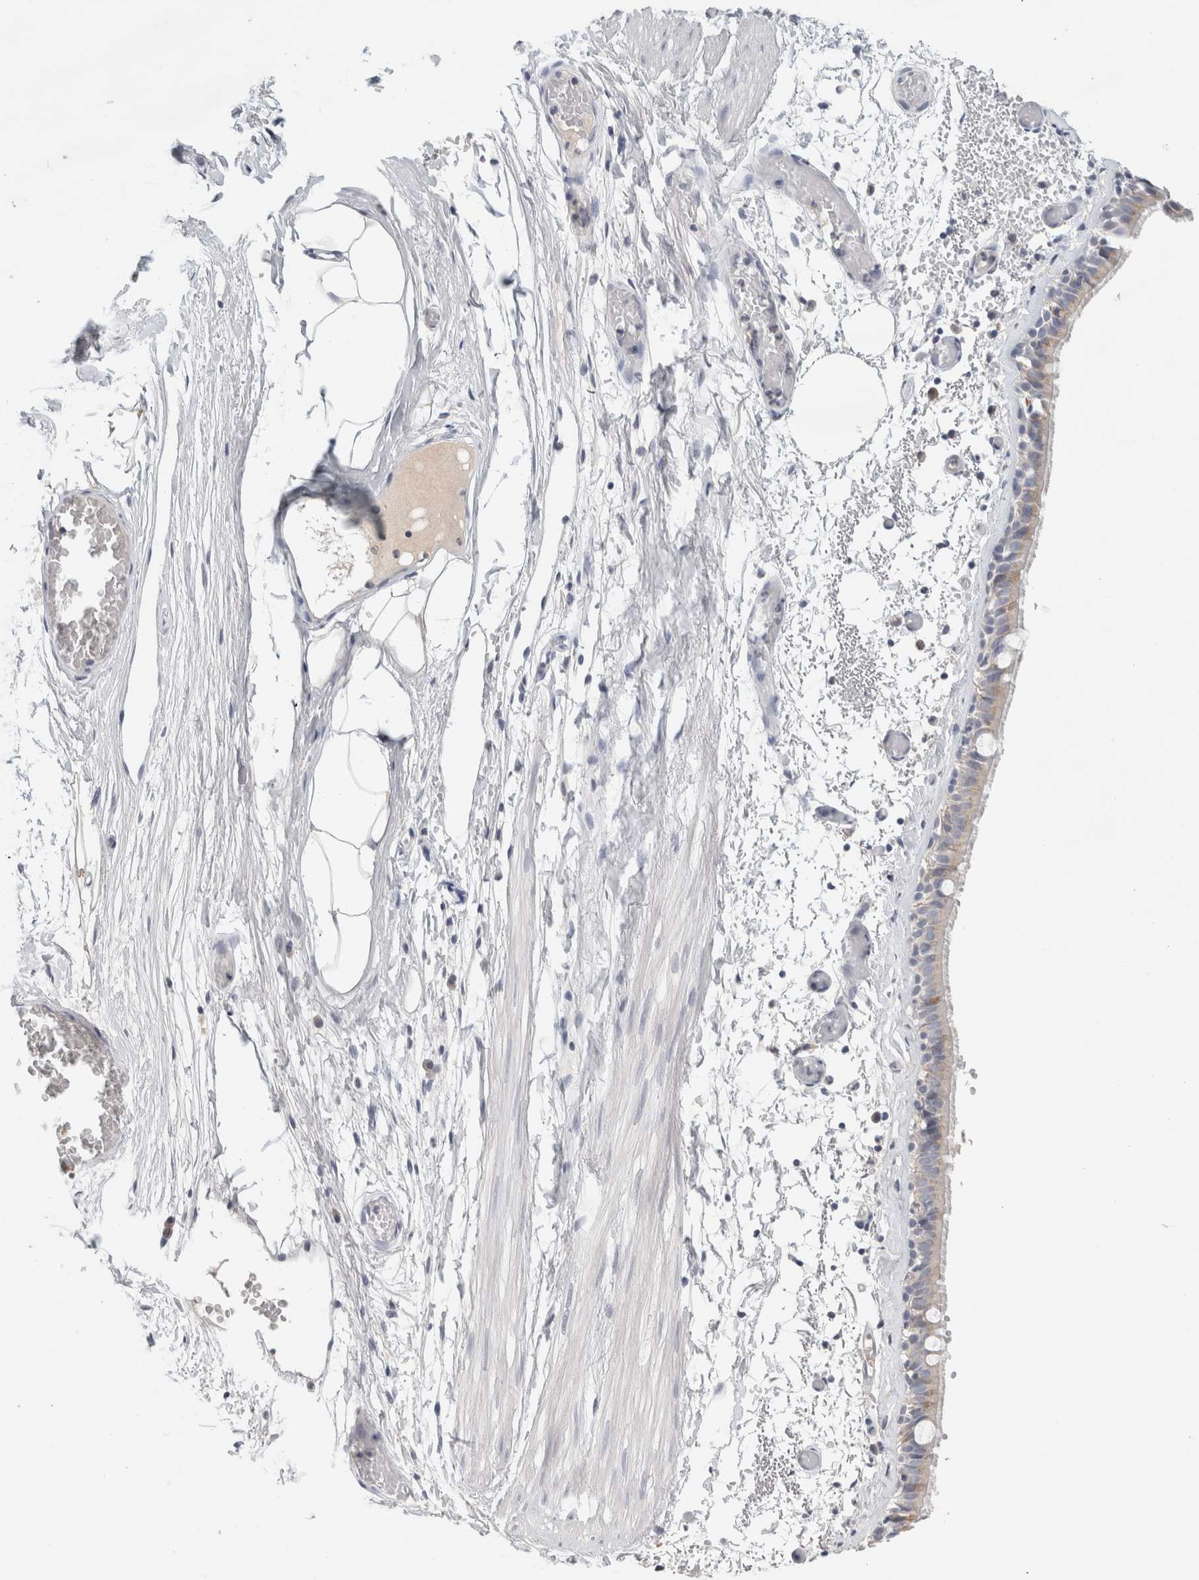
{"staining": {"intensity": "weak", "quantity": "25%-75%", "location": "cytoplasmic/membranous"}, "tissue": "bronchus", "cell_type": "Respiratory epithelial cells", "image_type": "normal", "snomed": [{"axis": "morphology", "description": "Normal tissue, NOS"}, {"axis": "topography", "description": "Bronchus"}, {"axis": "topography", "description": "Lung"}], "caption": "Bronchus was stained to show a protein in brown. There is low levels of weak cytoplasmic/membranous expression in approximately 25%-75% of respiratory epithelial cells. (DAB = brown stain, brightfield microscopy at high magnification).", "gene": "STK31", "patient": {"sex": "male", "age": 56}}